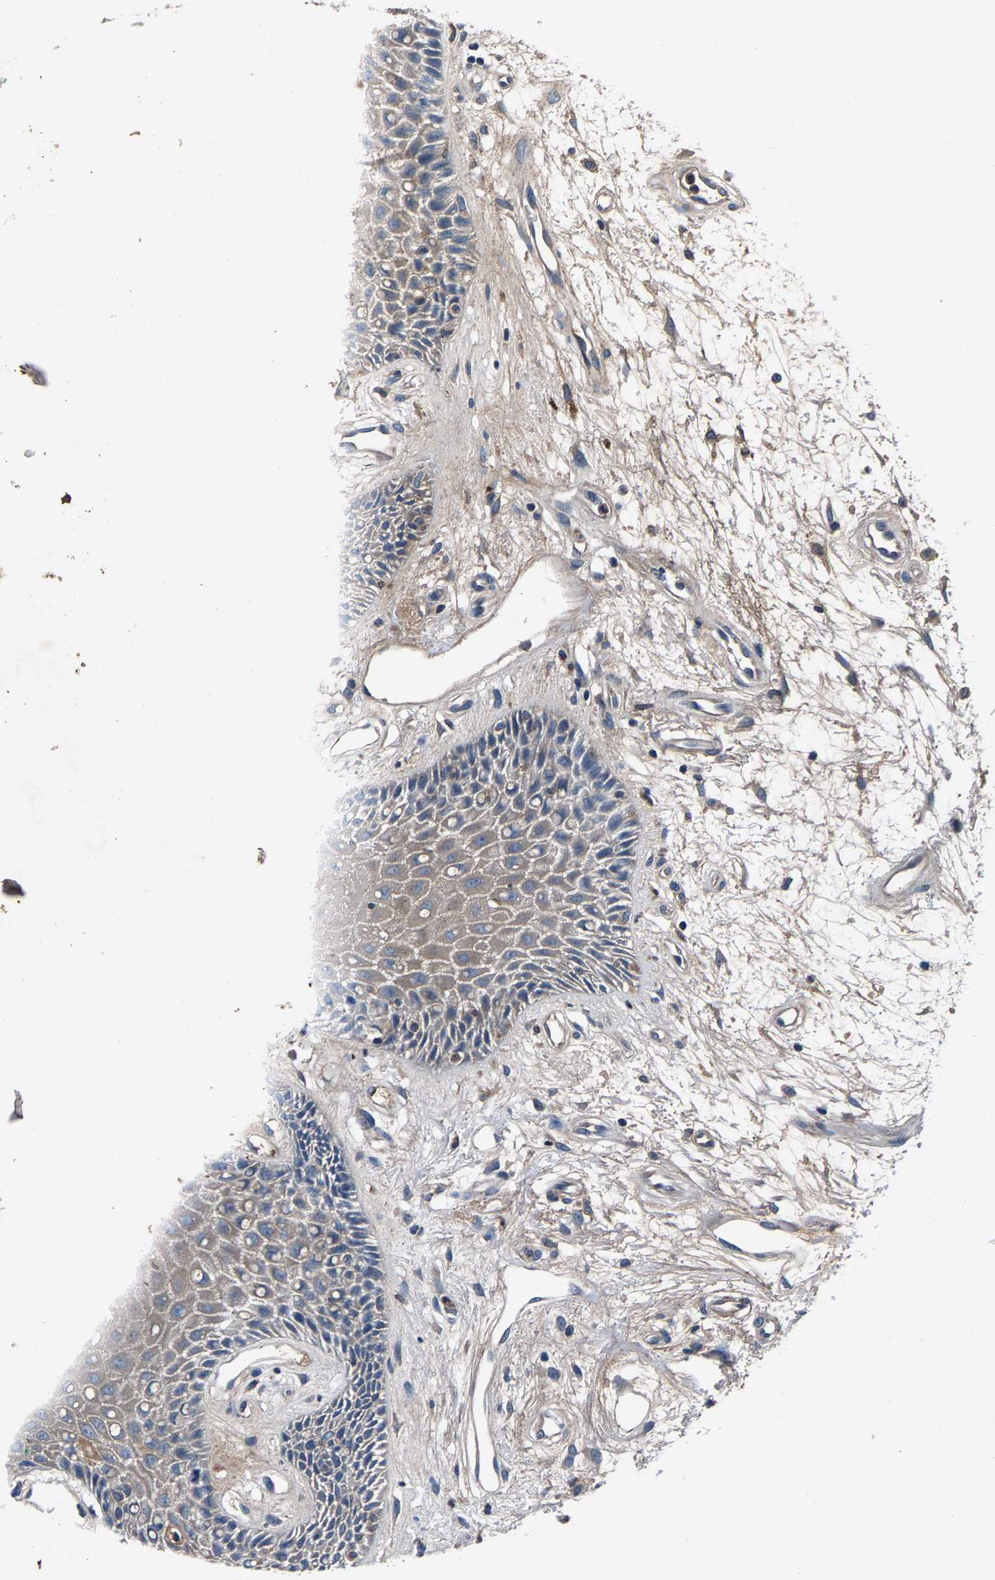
{"staining": {"intensity": "weak", "quantity": "25%-75%", "location": "cytoplasmic/membranous"}, "tissue": "oral mucosa", "cell_type": "Squamous epithelial cells", "image_type": "normal", "snomed": [{"axis": "morphology", "description": "Normal tissue, NOS"}, {"axis": "morphology", "description": "Squamous cell carcinoma, NOS"}, {"axis": "topography", "description": "Skeletal muscle"}, {"axis": "topography", "description": "Oral tissue"}, {"axis": "topography", "description": "Head-Neck"}], "caption": "This micrograph reveals IHC staining of unremarkable oral mucosa, with low weak cytoplasmic/membranous staining in about 25%-75% of squamous epithelial cells.", "gene": "PRXL2C", "patient": {"sex": "female", "age": 84}}